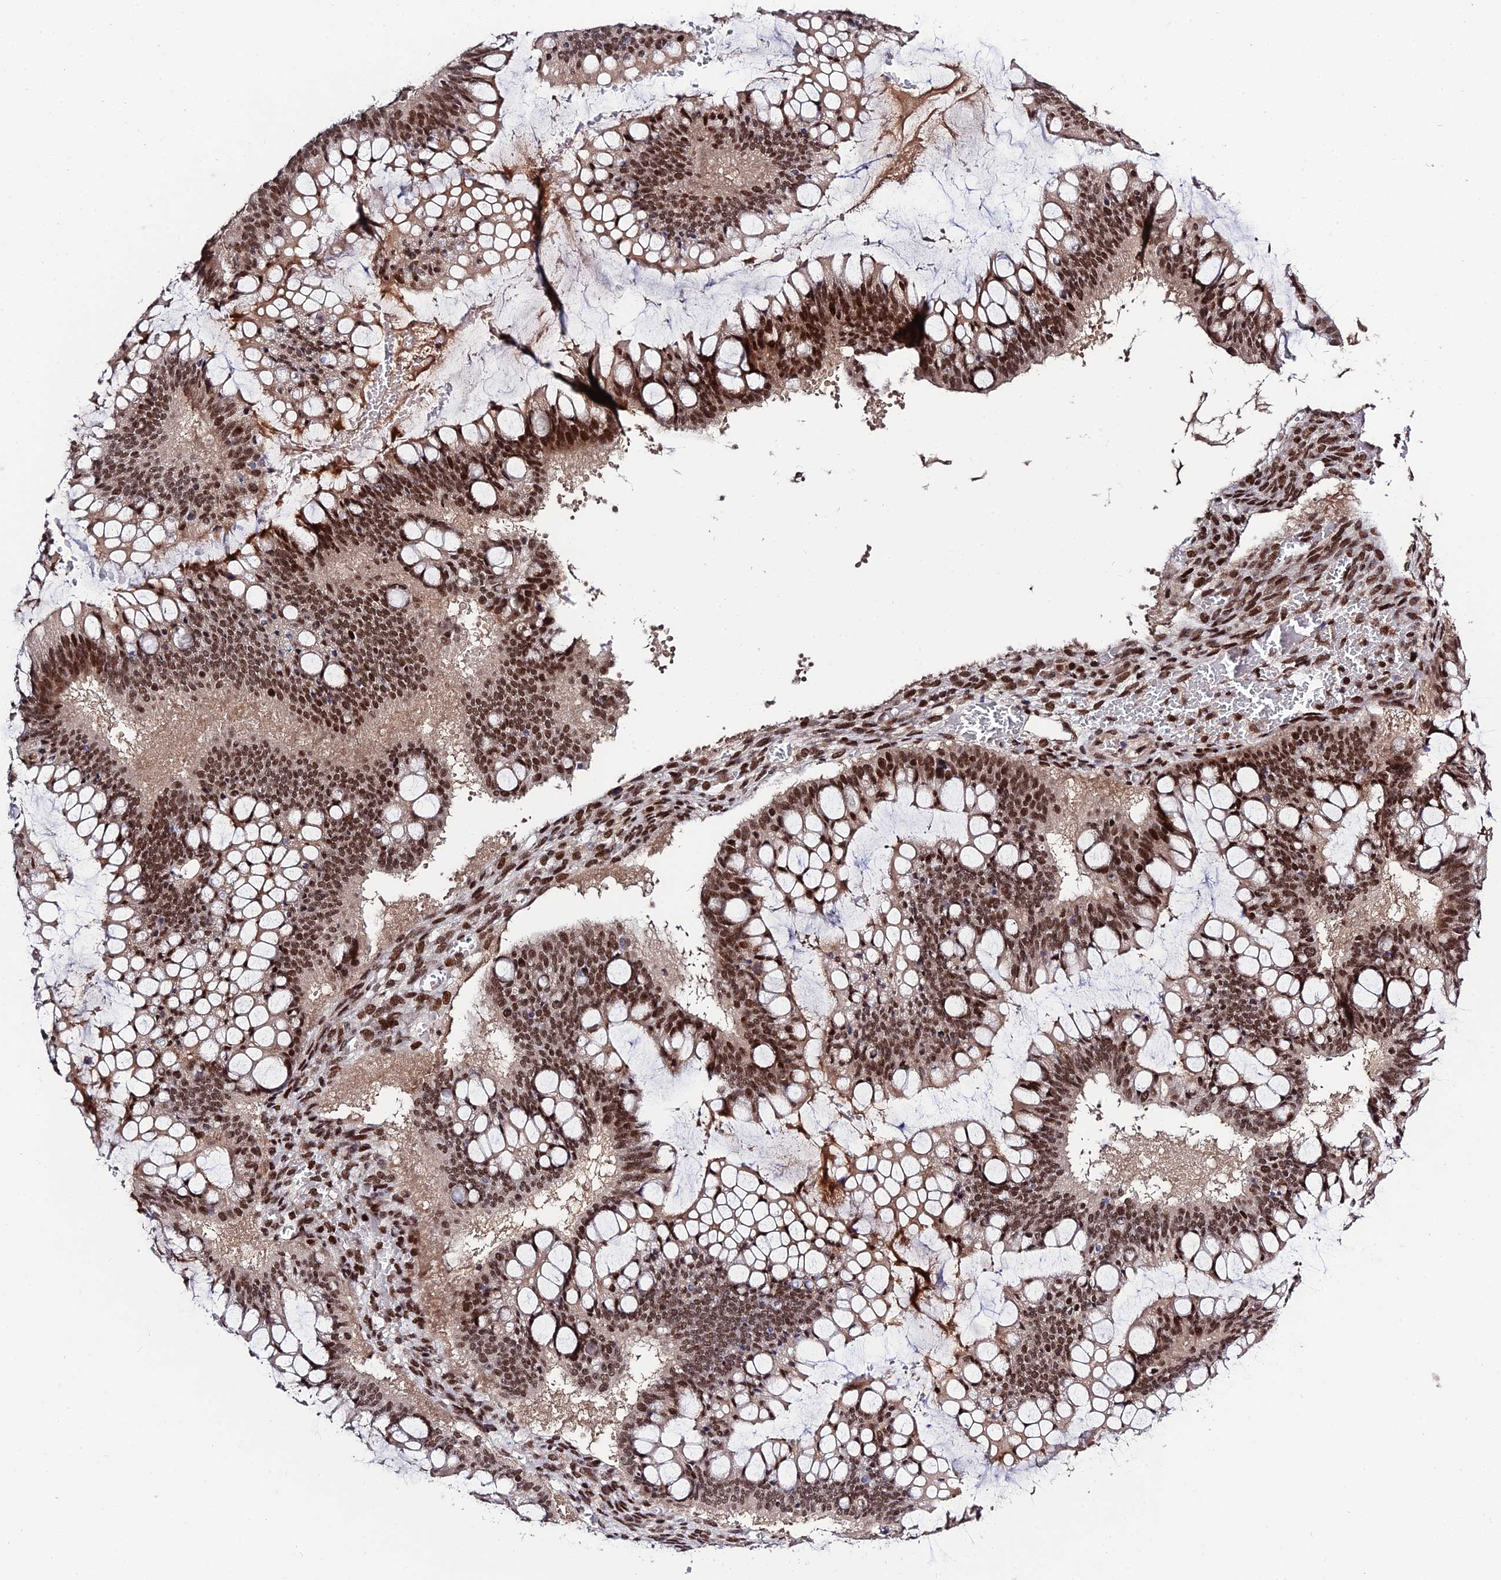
{"staining": {"intensity": "moderate", "quantity": ">75%", "location": "nuclear"}, "tissue": "ovarian cancer", "cell_type": "Tumor cells", "image_type": "cancer", "snomed": [{"axis": "morphology", "description": "Cystadenocarcinoma, mucinous, NOS"}, {"axis": "topography", "description": "Ovary"}], "caption": "Protein expression analysis of human ovarian cancer (mucinous cystadenocarcinoma) reveals moderate nuclear staining in approximately >75% of tumor cells.", "gene": "SYT15", "patient": {"sex": "female", "age": 73}}